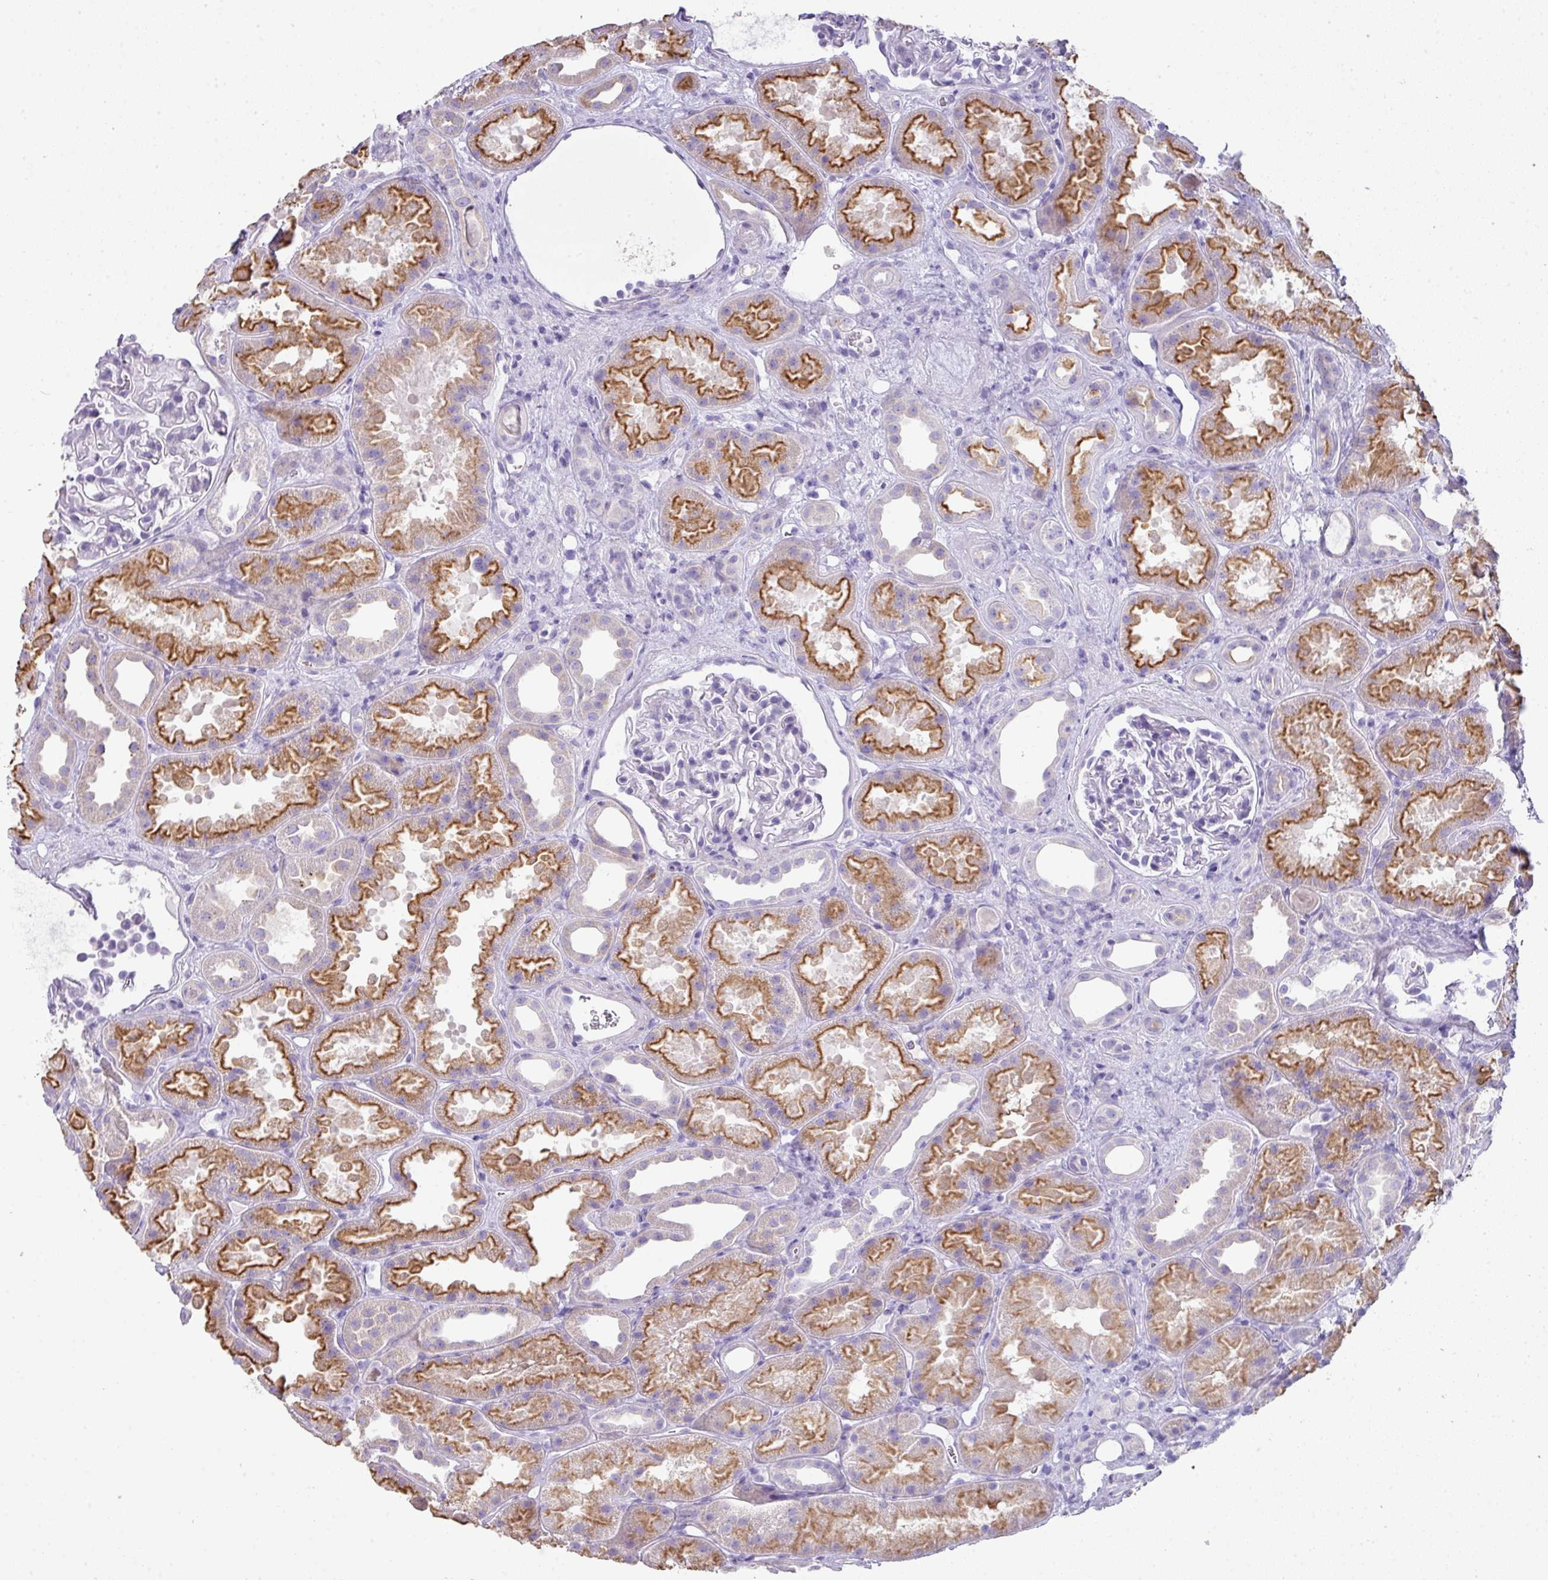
{"staining": {"intensity": "negative", "quantity": "none", "location": "none"}, "tissue": "kidney", "cell_type": "Cells in glomeruli", "image_type": "normal", "snomed": [{"axis": "morphology", "description": "Normal tissue, NOS"}, {"axis": "topography", "description": "Kidney"}], "caption": "The image reveals no staining of cells in glomeruli in normal kidney.", "gene": "GLI4", "patient": {"sex": "male", "age": 61}}